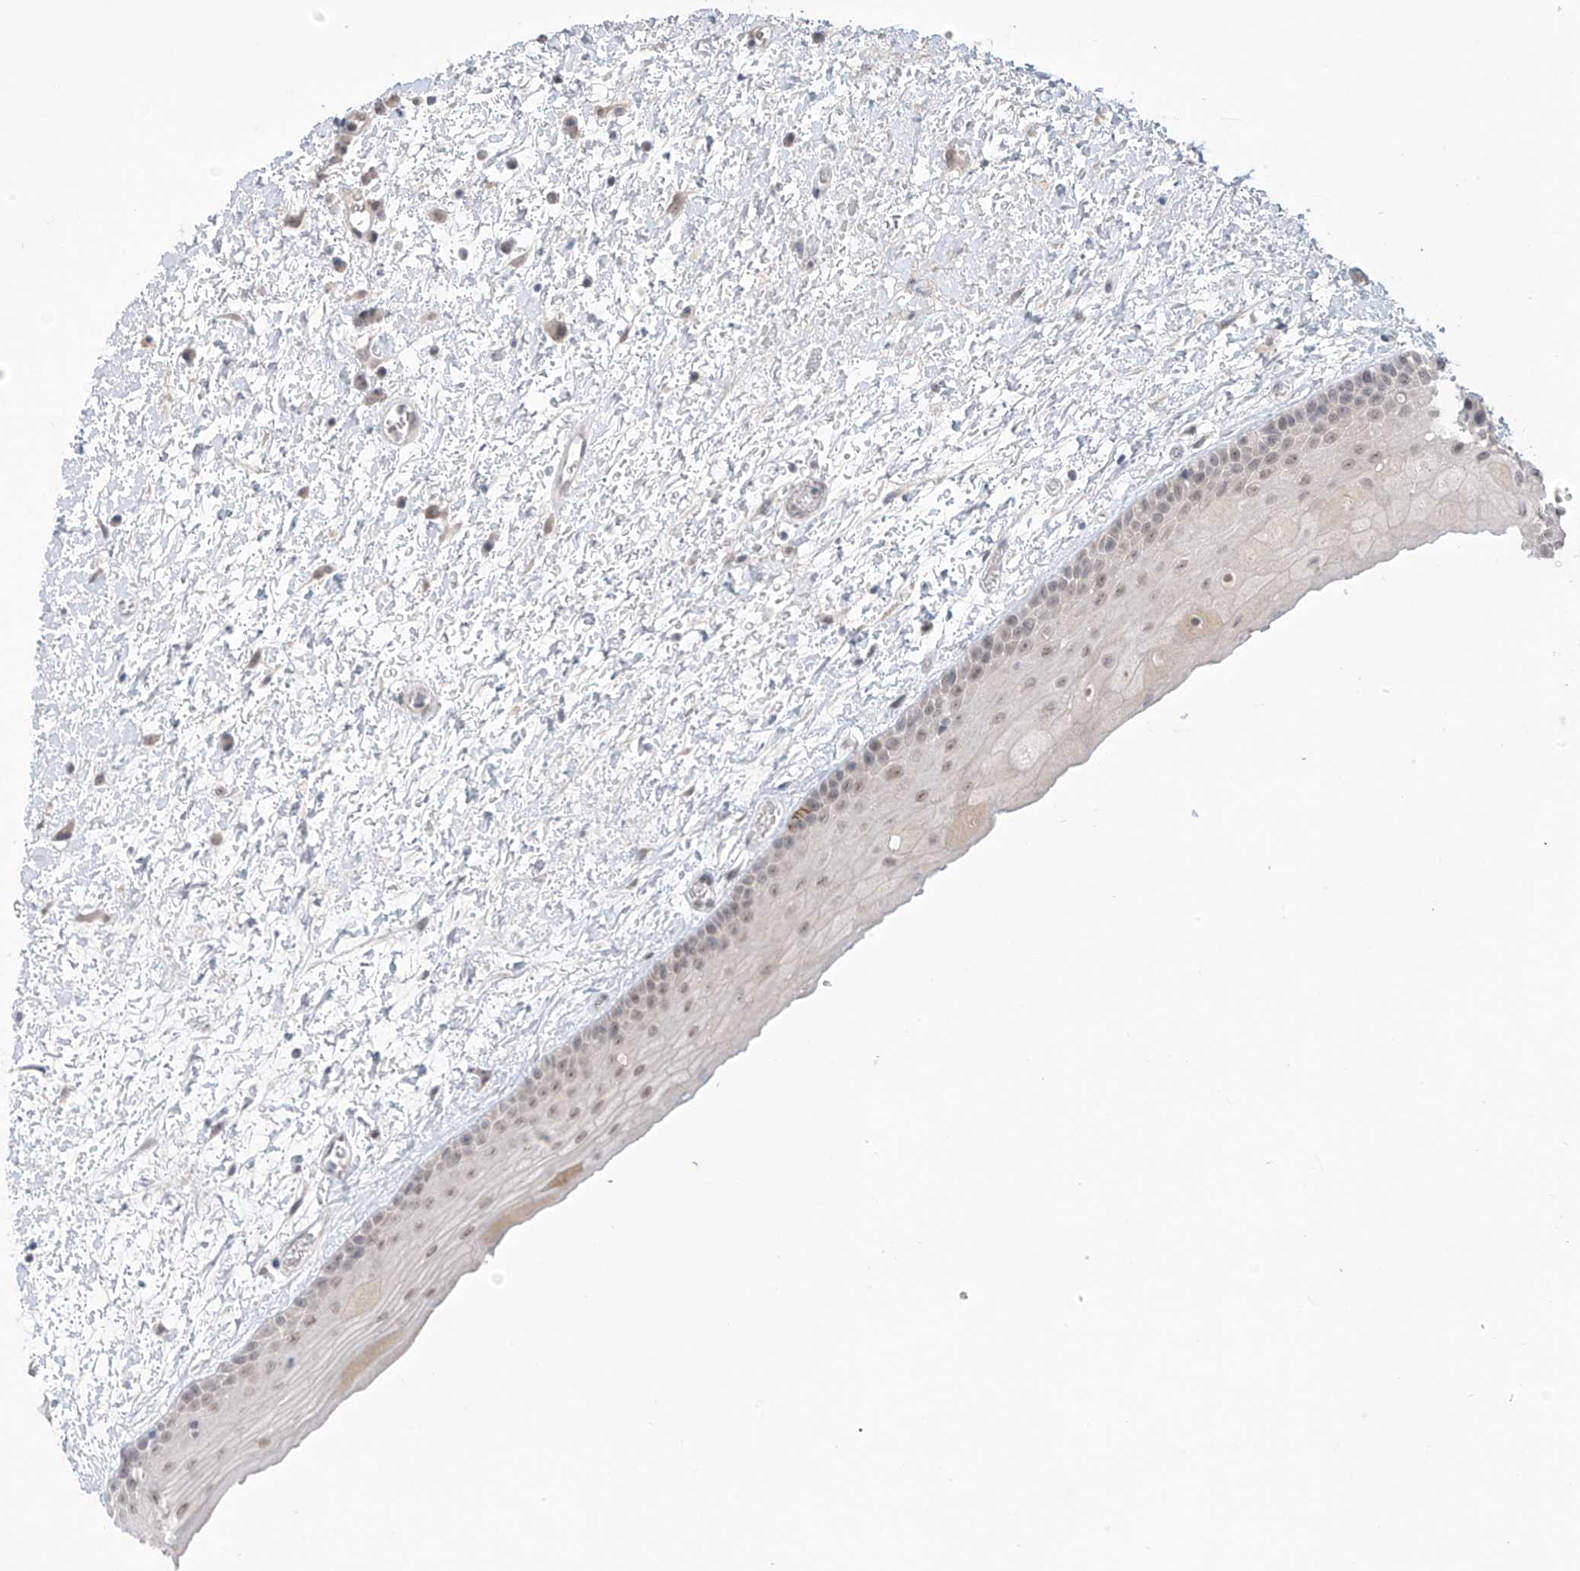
{"staining": {"intensity": "moderate", "quantity": ">75%", "location": "nuclear"}, "tissue": "oral mucosa", "cell_type": "Squamous epithelial cells", "image_type": "normal", "snomed": [{"axis": "morphology", "description": "Normal tissue, NOS"}, {"axis": "topography", "description": "Oral tissue"}], "caption": "Oral mucosa stained with DAB (3,3'-diaminobenzidine) immunohistochemistry (IHC) demonstrates medium levels of moderate nuclear expression in about >75% of squamous epithelial cells.", "gene": "OGT", "patient": {"sex": "female", "age": 76}}